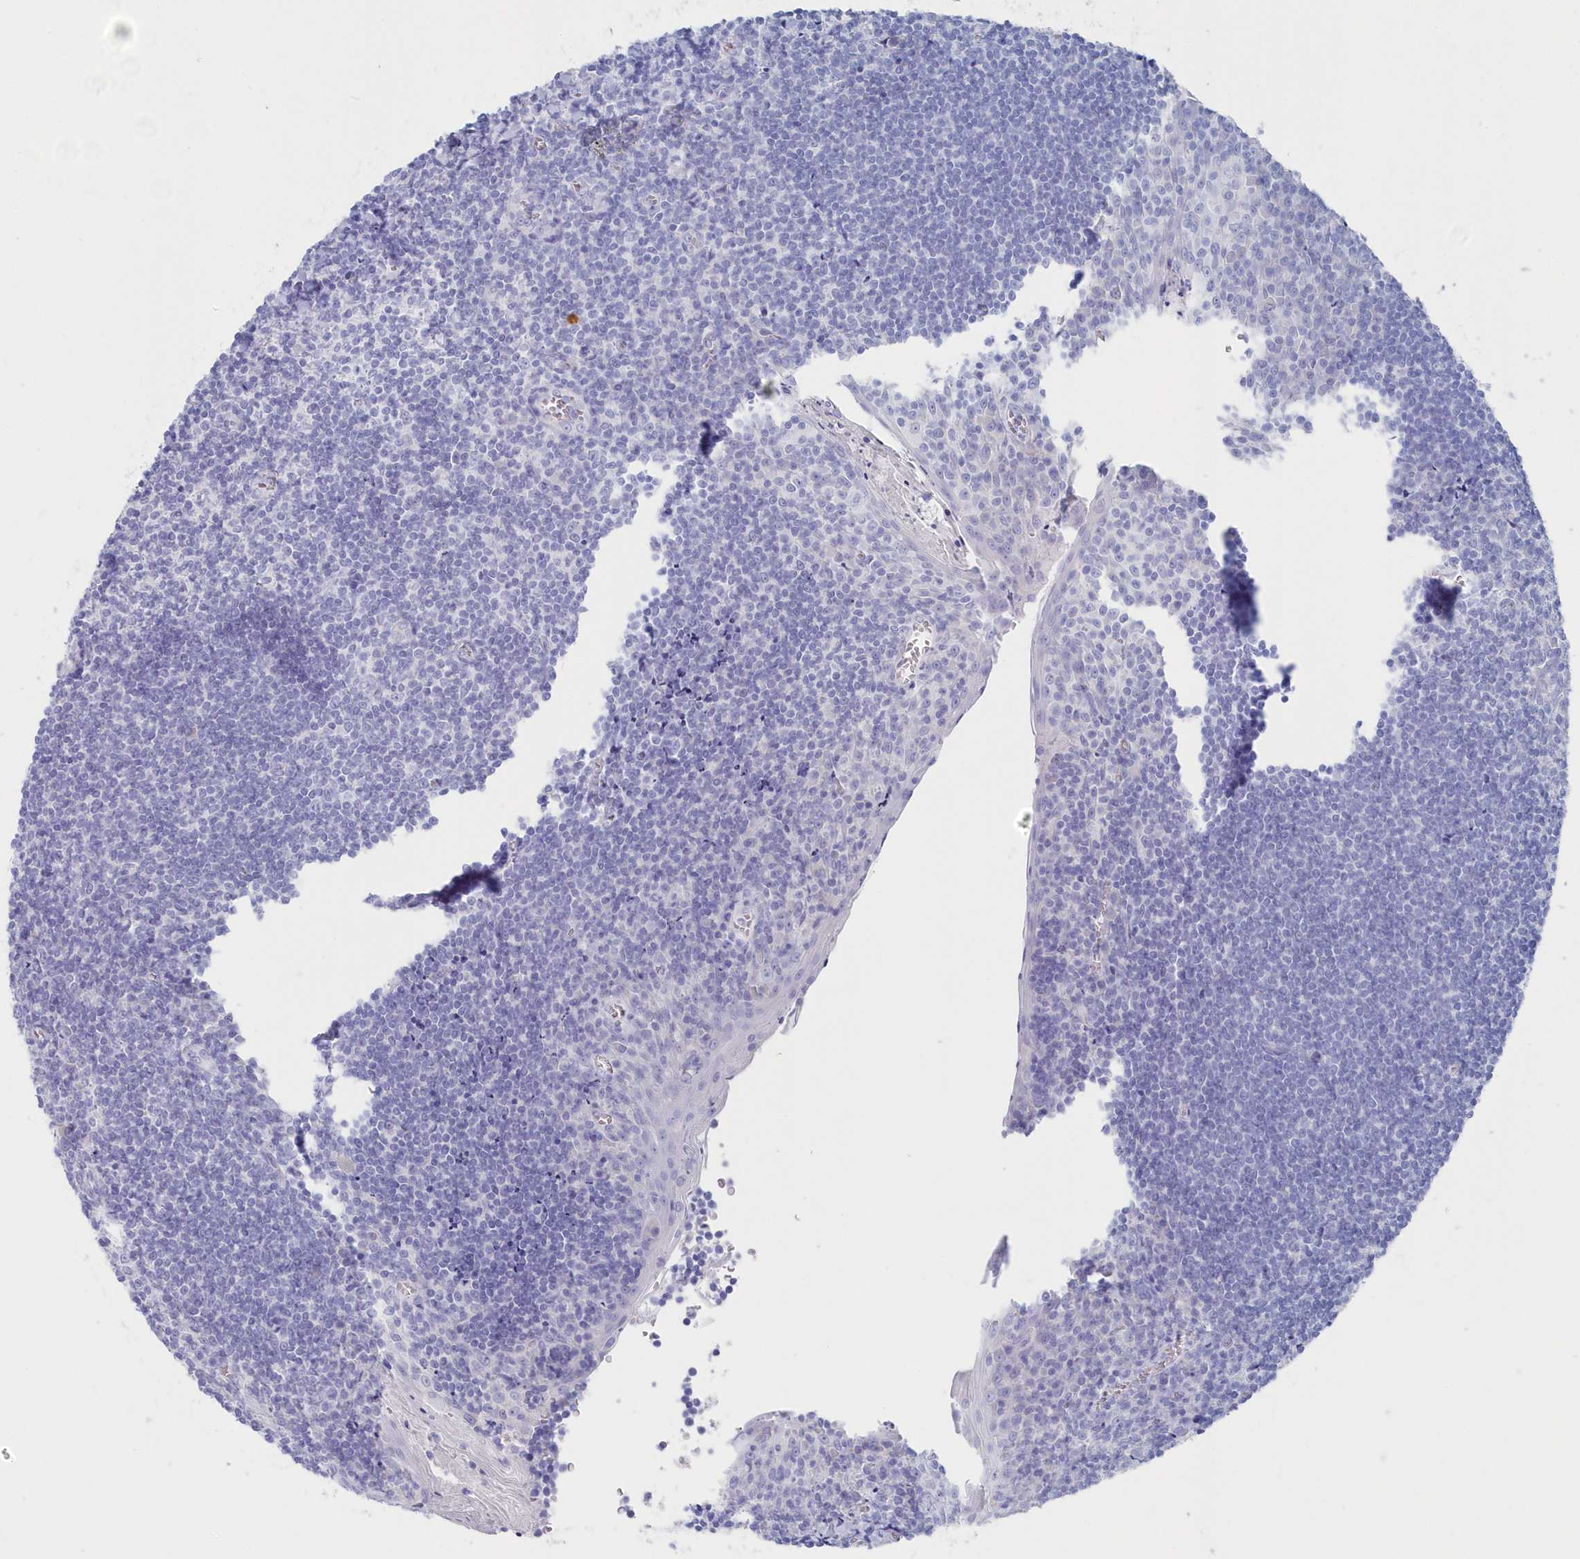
{"staining": {"intensity": "negative", "quantity": "none", "location": "none"}, "tissue": "tonsil", "cell_type": "Germinal center cells", "image_type": "normal", "snomed": [{"axis": "morphology", "description": "Normal tissue, NOS"}, {"axis": "topography", "description": "Tonsil"}], "caption": "Protein analysis of unremarkable tonsil shows no significant expression in germinal center cells. (DAB immunohistochemistry, high magnification).", "gene": "CSNK1G2", "patient": {"sex": "male", "age": 27}}